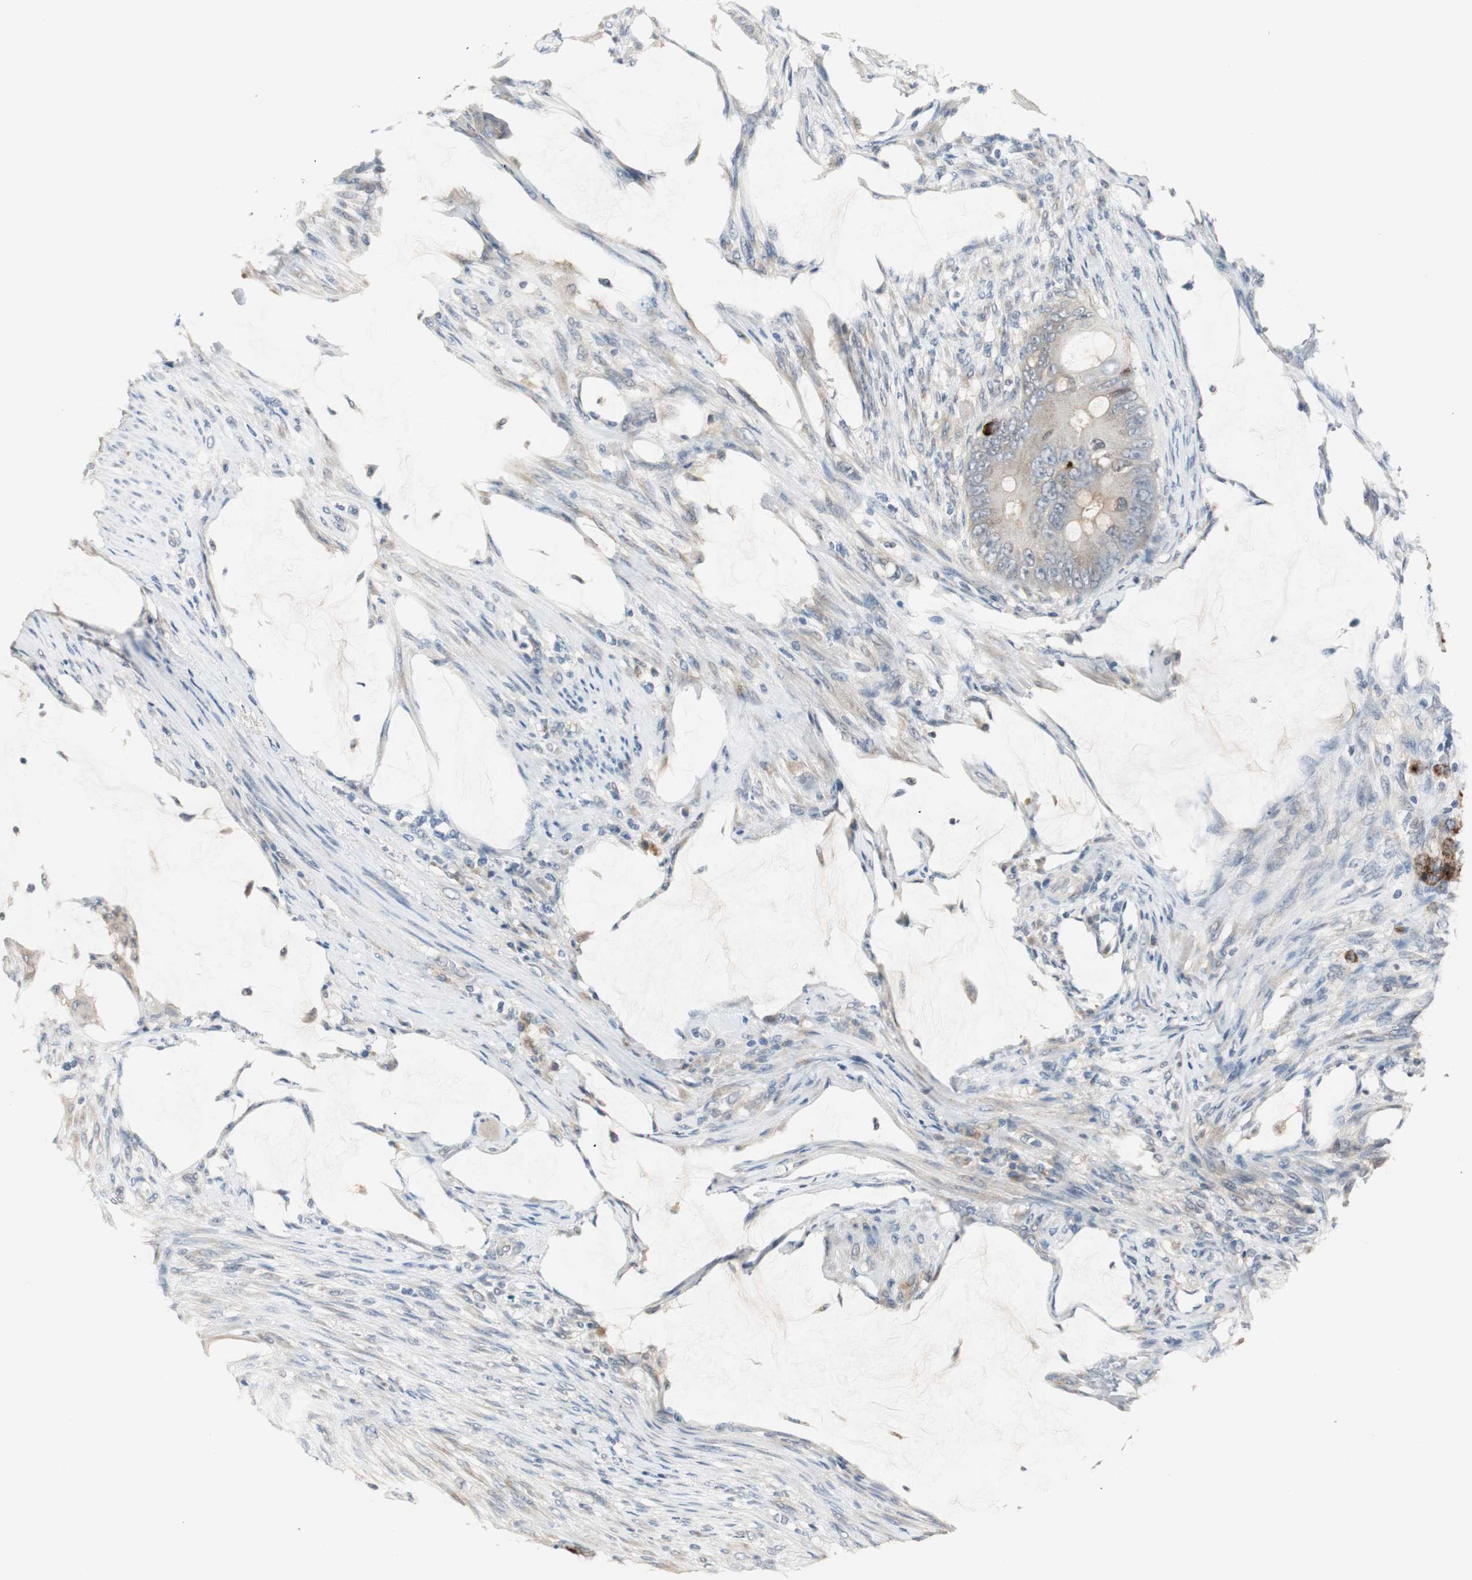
{"staining": {"intensity": "weak", "quantity": "25%-75%", "location": "cytoplasmic/membranous"}, "tissue": "colorectal cancer", "cell_type": "Tumor cells", "image_type": "cancer", "snomed": [{"axis": "morphology", "description": "Adenocarcinoma, NOS"}, {"axis": "topography", "description": "Rectum"}], "caption": "Immunohistochemistry (DAB (3,3'-diaminobenzidine)) staining of human colorectal cancer displays weak cytoplasmic/membranous protein expression in about 25%-75% of tumor cells.", "gene": "PTPRN2", "patient": {"sex": "female", "age": 77}}